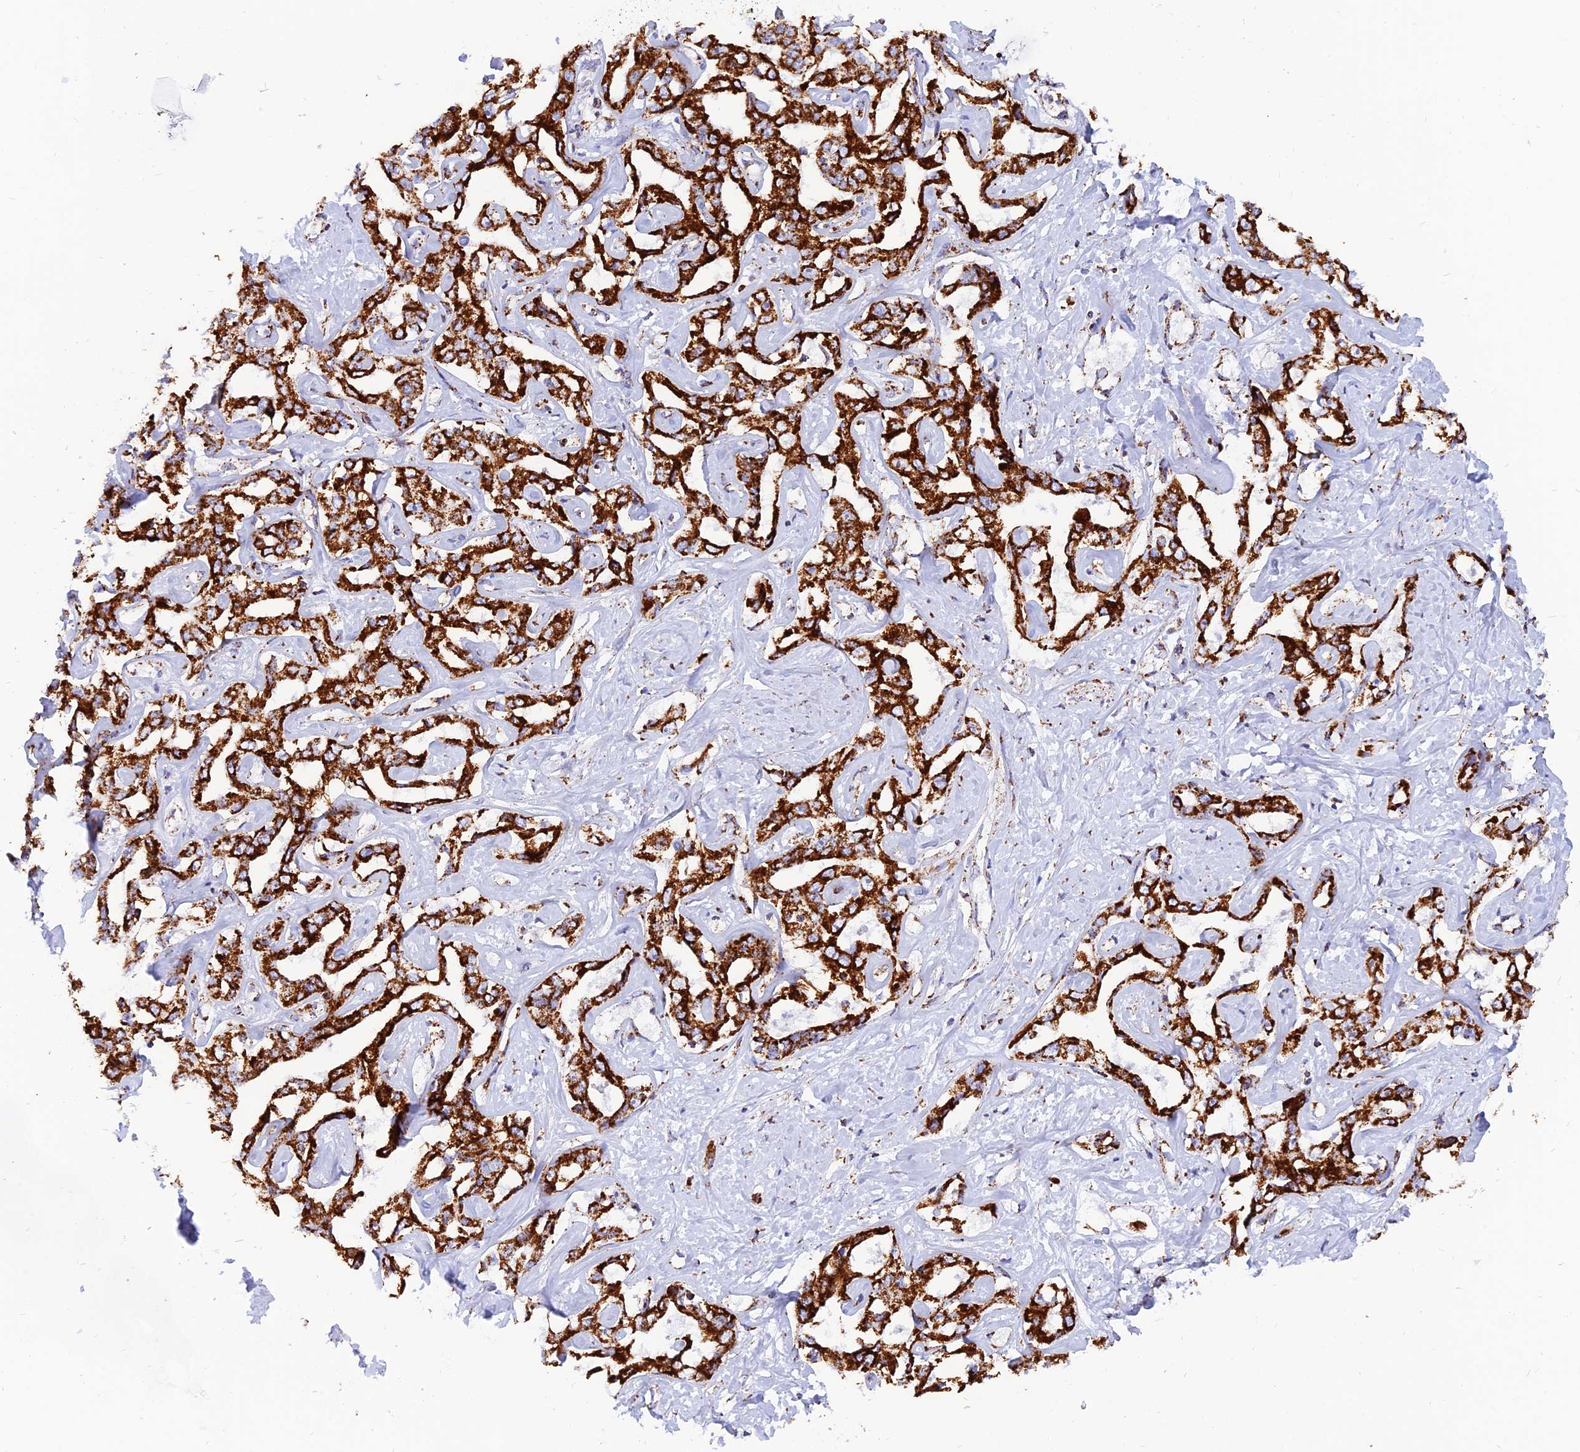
{"staining": {"intensity": "strong", "quantity": ">75%", "location": "cytoplasmic/membranous"}, "tissue": "liver cancer", "cell_type": "Tumor cells", "image_type": "cancer", "snomed": [{"axis": "morphology", "description": "Cholangiocarcinoma"}, {"axis": "topography", "description": "Liver"}], "caption": "Immunohistochemistry (IHC) of liver cholangiocarcinoma displays high levels of strong cytoplasmic/membranous staining in approximately >75% of tumor cells.", "gene": "NDUFB6", "patient": {"sex": "male", "age": 59}}